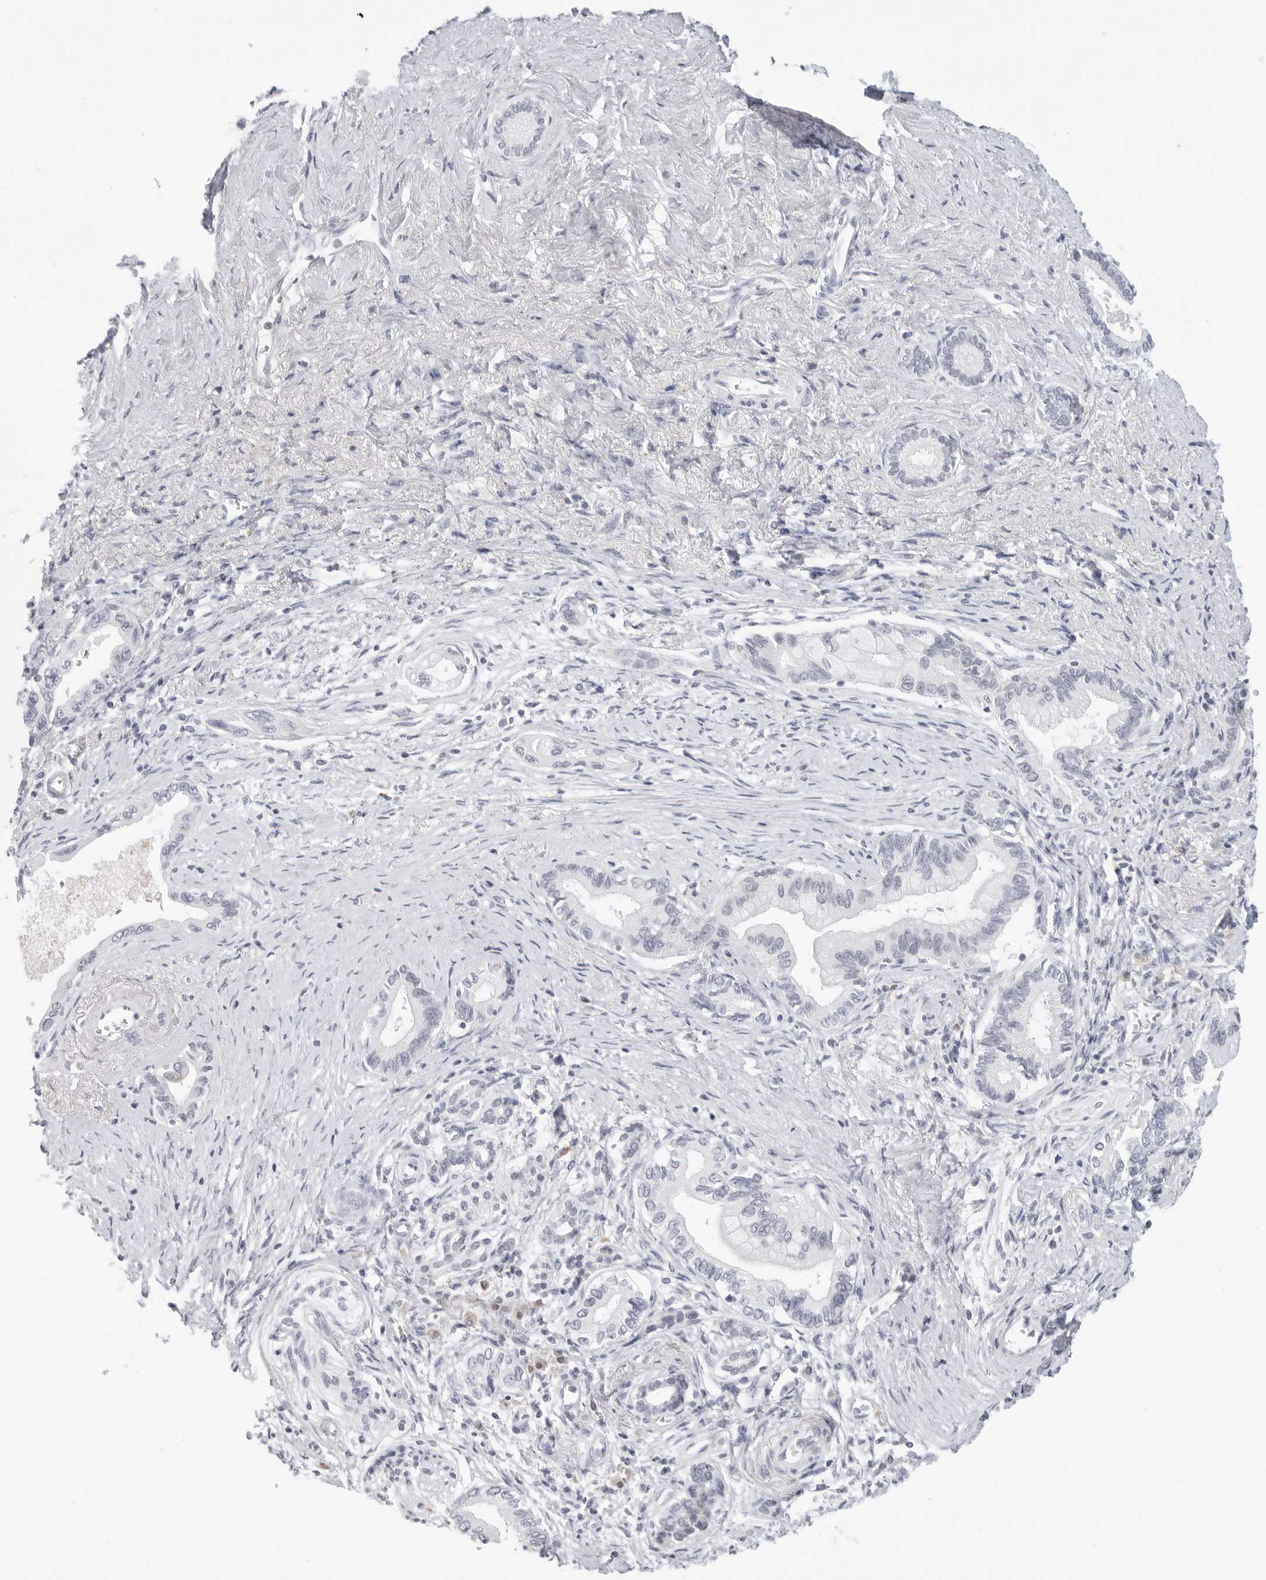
{"staining": {"intensity": "negative", "quantity": "none", "location": "none"}, "tissue": "pancreatic cancer", "cell_type": "Tumor cells", "image_type": "cancer", "snomed": [{"axis": "morphology", "description": "Adenocarcinoma, NOS"}, {"axis": "topography", "description": "Pancreas"}], "caption": "Tumor cells are negative for protein expression in human pancreatic adenocarcinoma.", "gene": "EDN2", "patient": {"sex": "male", "age": 78}}